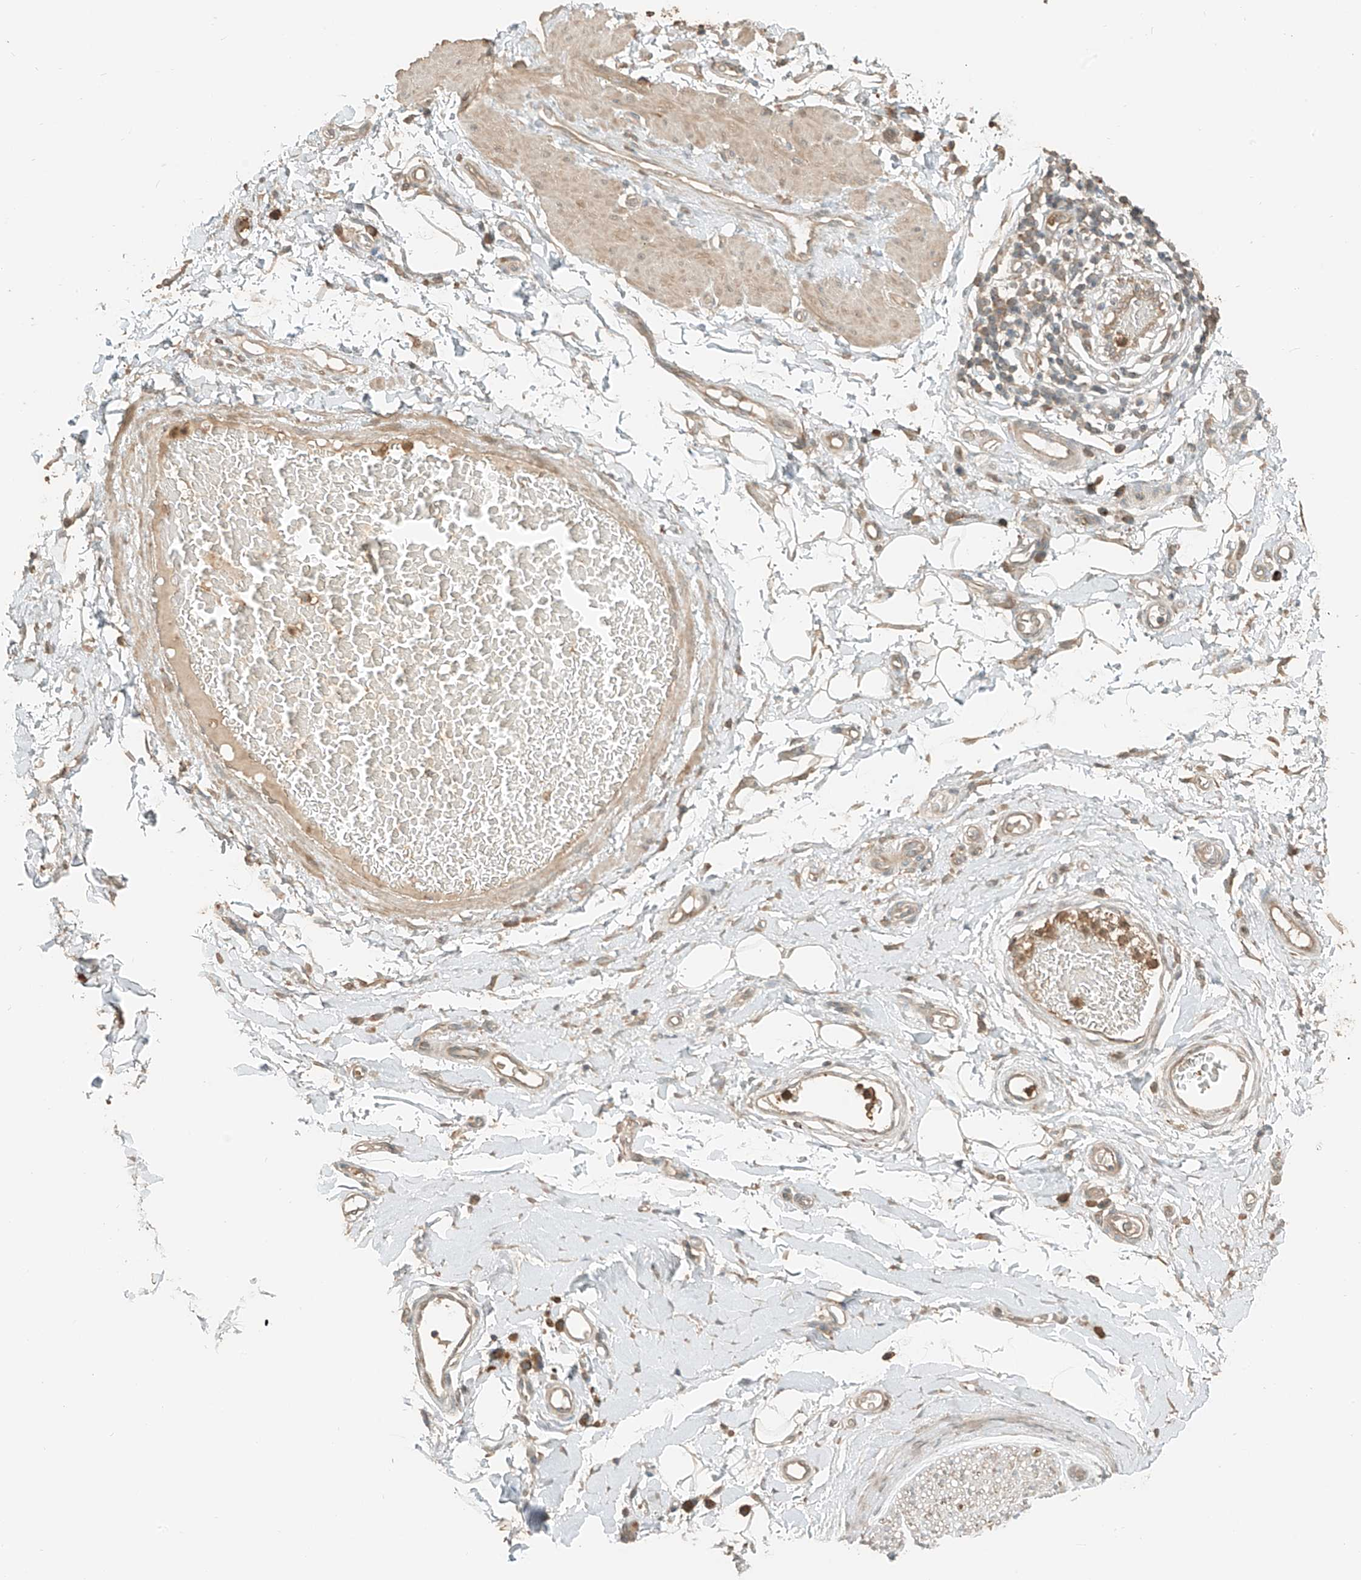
{"staining": {"intensity": "weak", "quantity": ">75%", "location": "cytoplasmic/membranous"}, "tissue": "adipose tissue", "cell_type": "Adipocytes", "image_type": "normal", "snomed": [{"axis": "morphology", "description": "Normal tissue, NOS"}, {"axis": "morphology", "description": "Adenocarcinoma, NOS"}, {"axis": "topography", "description": "Stomach, upper"}, {"axis": "topography", "description": "Peripheral nerve tissue"}], "caption": "Protein staining exhibits weak cytoplasmic/membranous staining in approximately >75% of adipocytes in benign adipose tissue. (Stains: DAB in brown, nuclei in blue, Microscopy: brightfield microscopy at high magnification).", "gene": "RFTN2", "patient": {"sex": "male", "age": 62}}